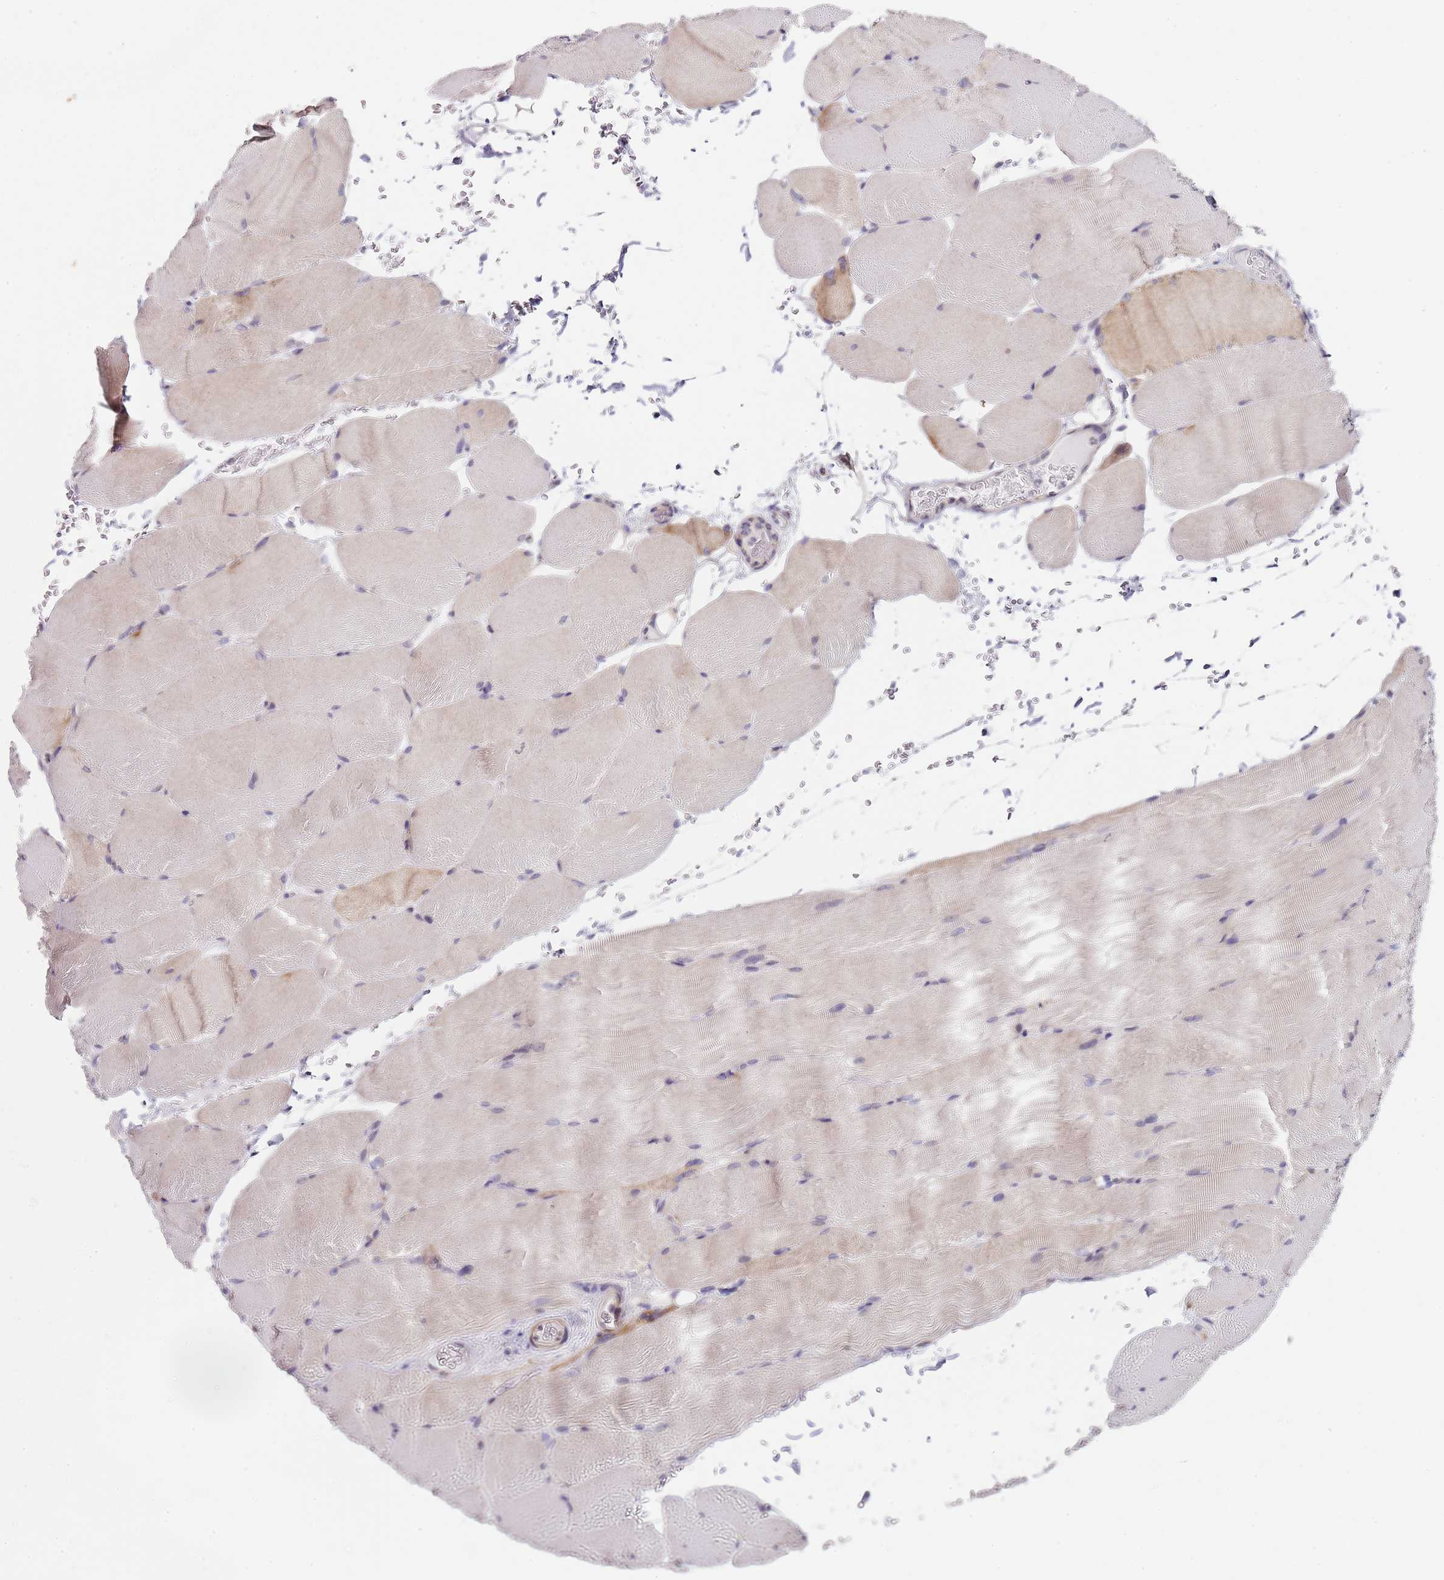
{"staining": {"intensity": "weak", "quantity": "<25%", "location": "cytoplasmic/membranous"}, "tissue": "skeletal muscle", "cell_type": "Myocytes", "image_type": "normal", "snomed": [{"axis": "morphology", "description": "Normal tissue, NOS"}, {"axis": "topography", "description": "Skeletal muscle"}, {"axis": "topography", "description": "Parathyroid gland"}], "caption": "The immunohistochemistry (IHC) micrograph has no significant expression in myocytes of skeletal muscle.", "gene": "TBC1D9", "patient": {"sex": "female", "age": 37}}